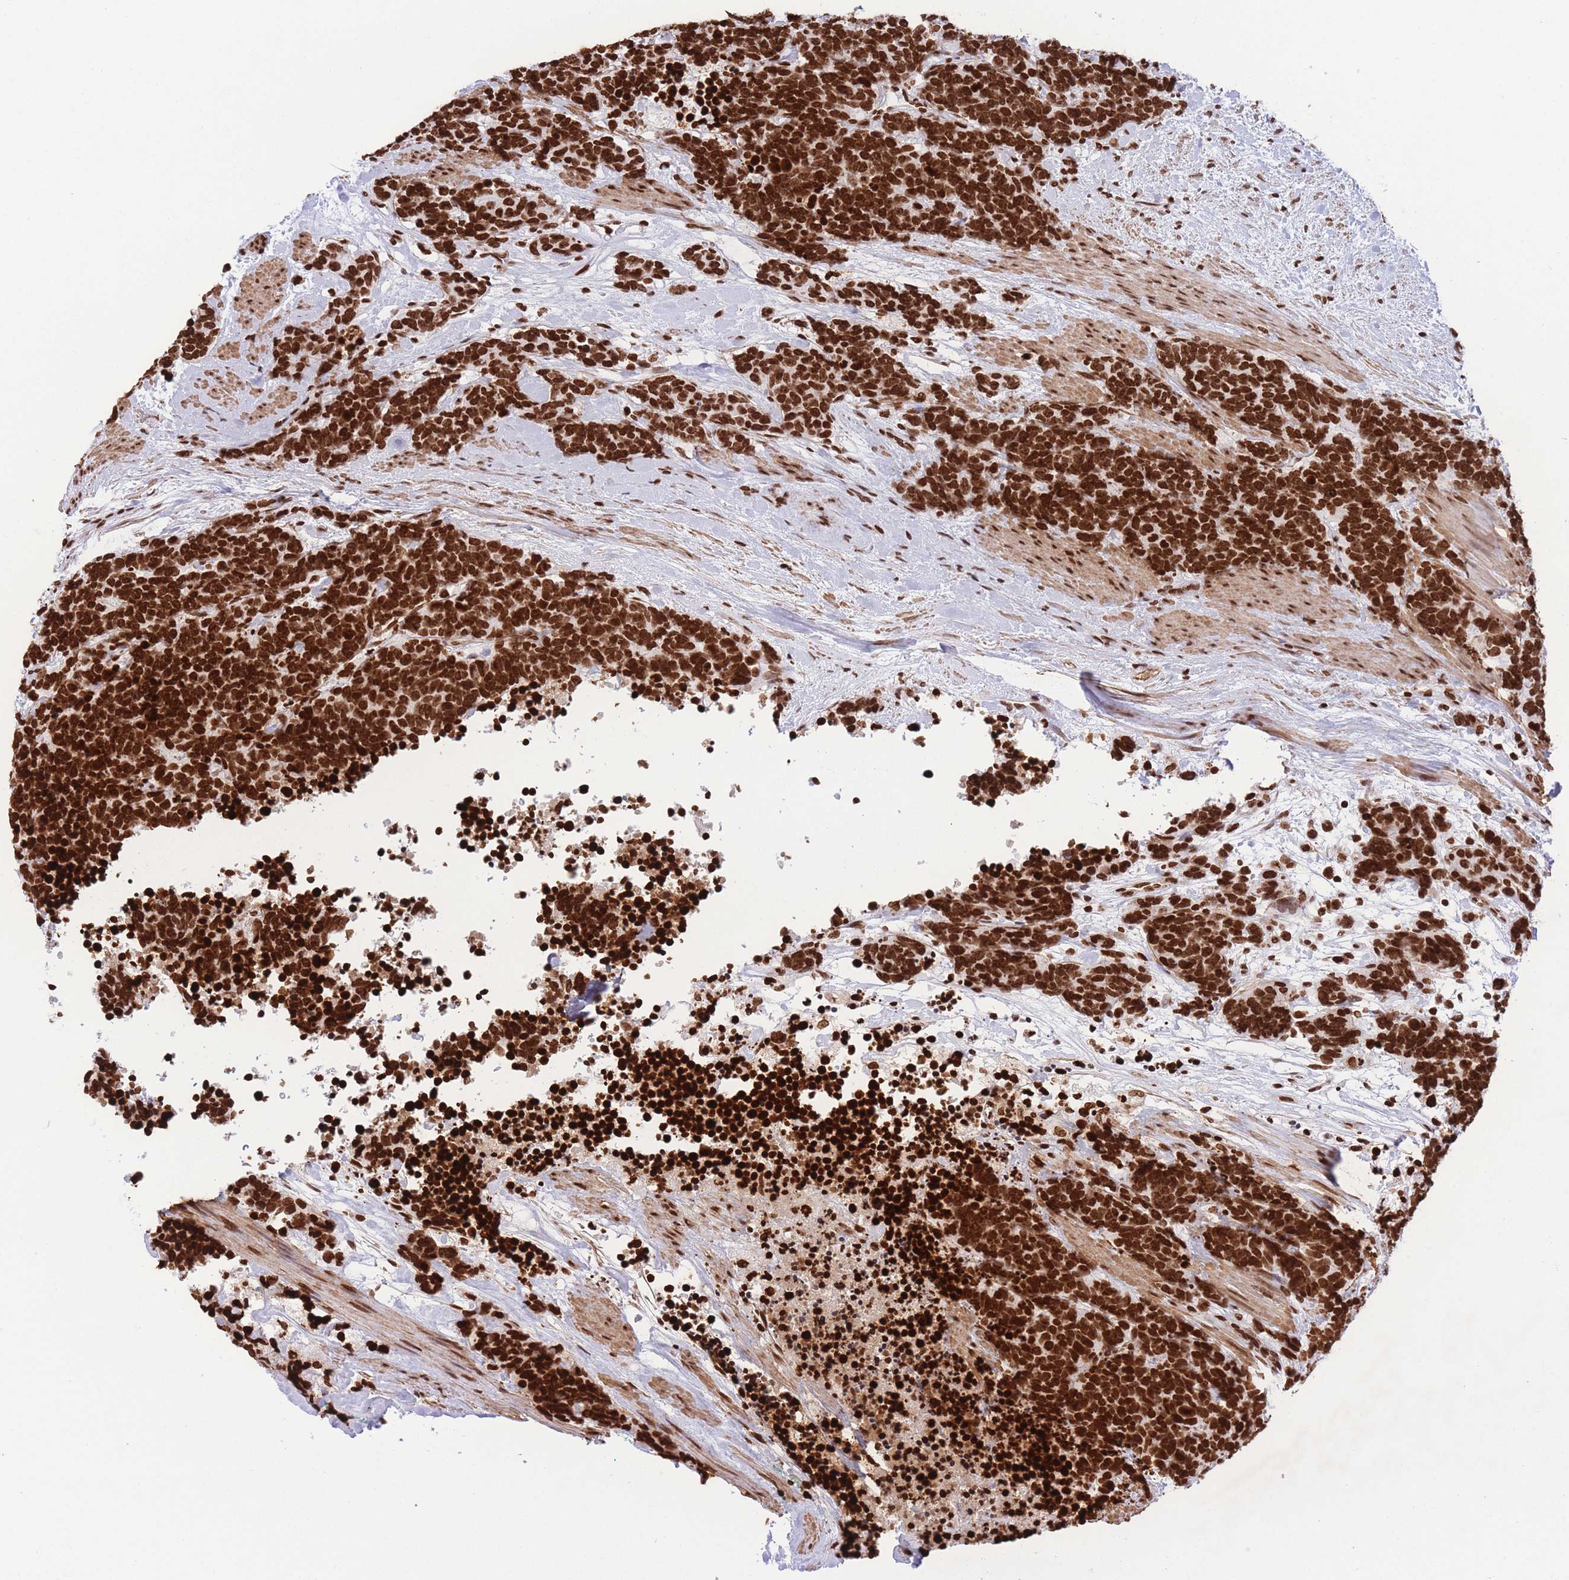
{"staining": {"intensity": "strong", "quantity": ">75%", "location": "nuclear"}, "tissue": "carcinoid", "cell_type": "Tumor cells", "image_type": "cancer", "snomed": [{"axis": "morphology", "description": "Carcinoma, NOS"}, {"axis": "morphology", "description": "Carcinoid, malignant, NOS"}, {"axis": "topography", "description": "Prostate"}], "caption": "Immunohistochemical staining of malignant carcinoid reveals high levels of strong nuclear staining in about >75% of tumor cells.", "gene": "H2BC11", "patient": {"sex": "male", "age": 57}}